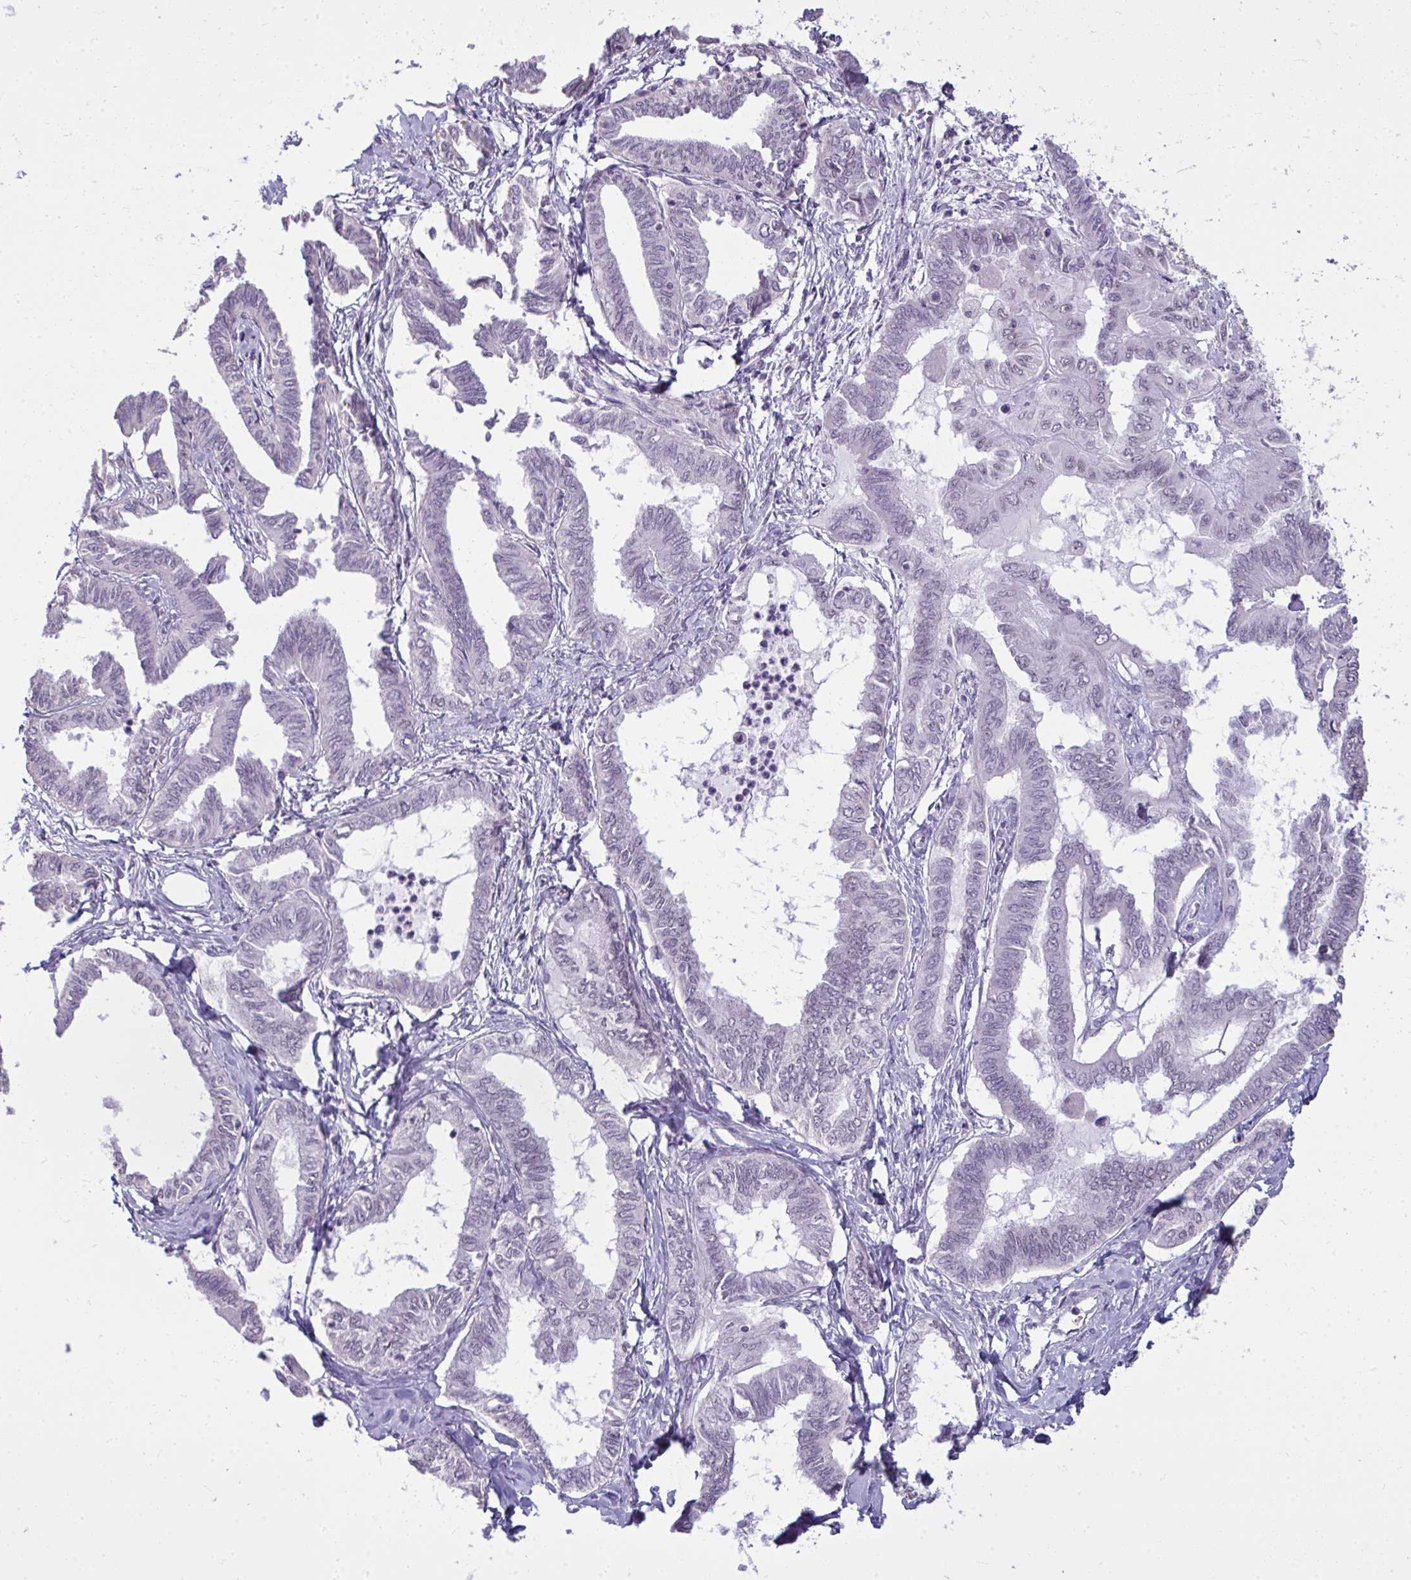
{"staining": {"intensity": "negative", "quantity": "none", "location": "none"}, "tissue": "ovarian cancer", "cell_type": "Tumor cells", "image_type": "cancer", "snomed": [{"axis": "morphology", "description": "Carcinoma, endometroid"}, {"axis": "topography", "description": "Ovary"}], "caption": "Image shows no significant protein expression in tumor cells of ovarian cancer (endometroid carcinoma).", "gene": "NPPA", "patient": {"sex": "female", "age": 70}}